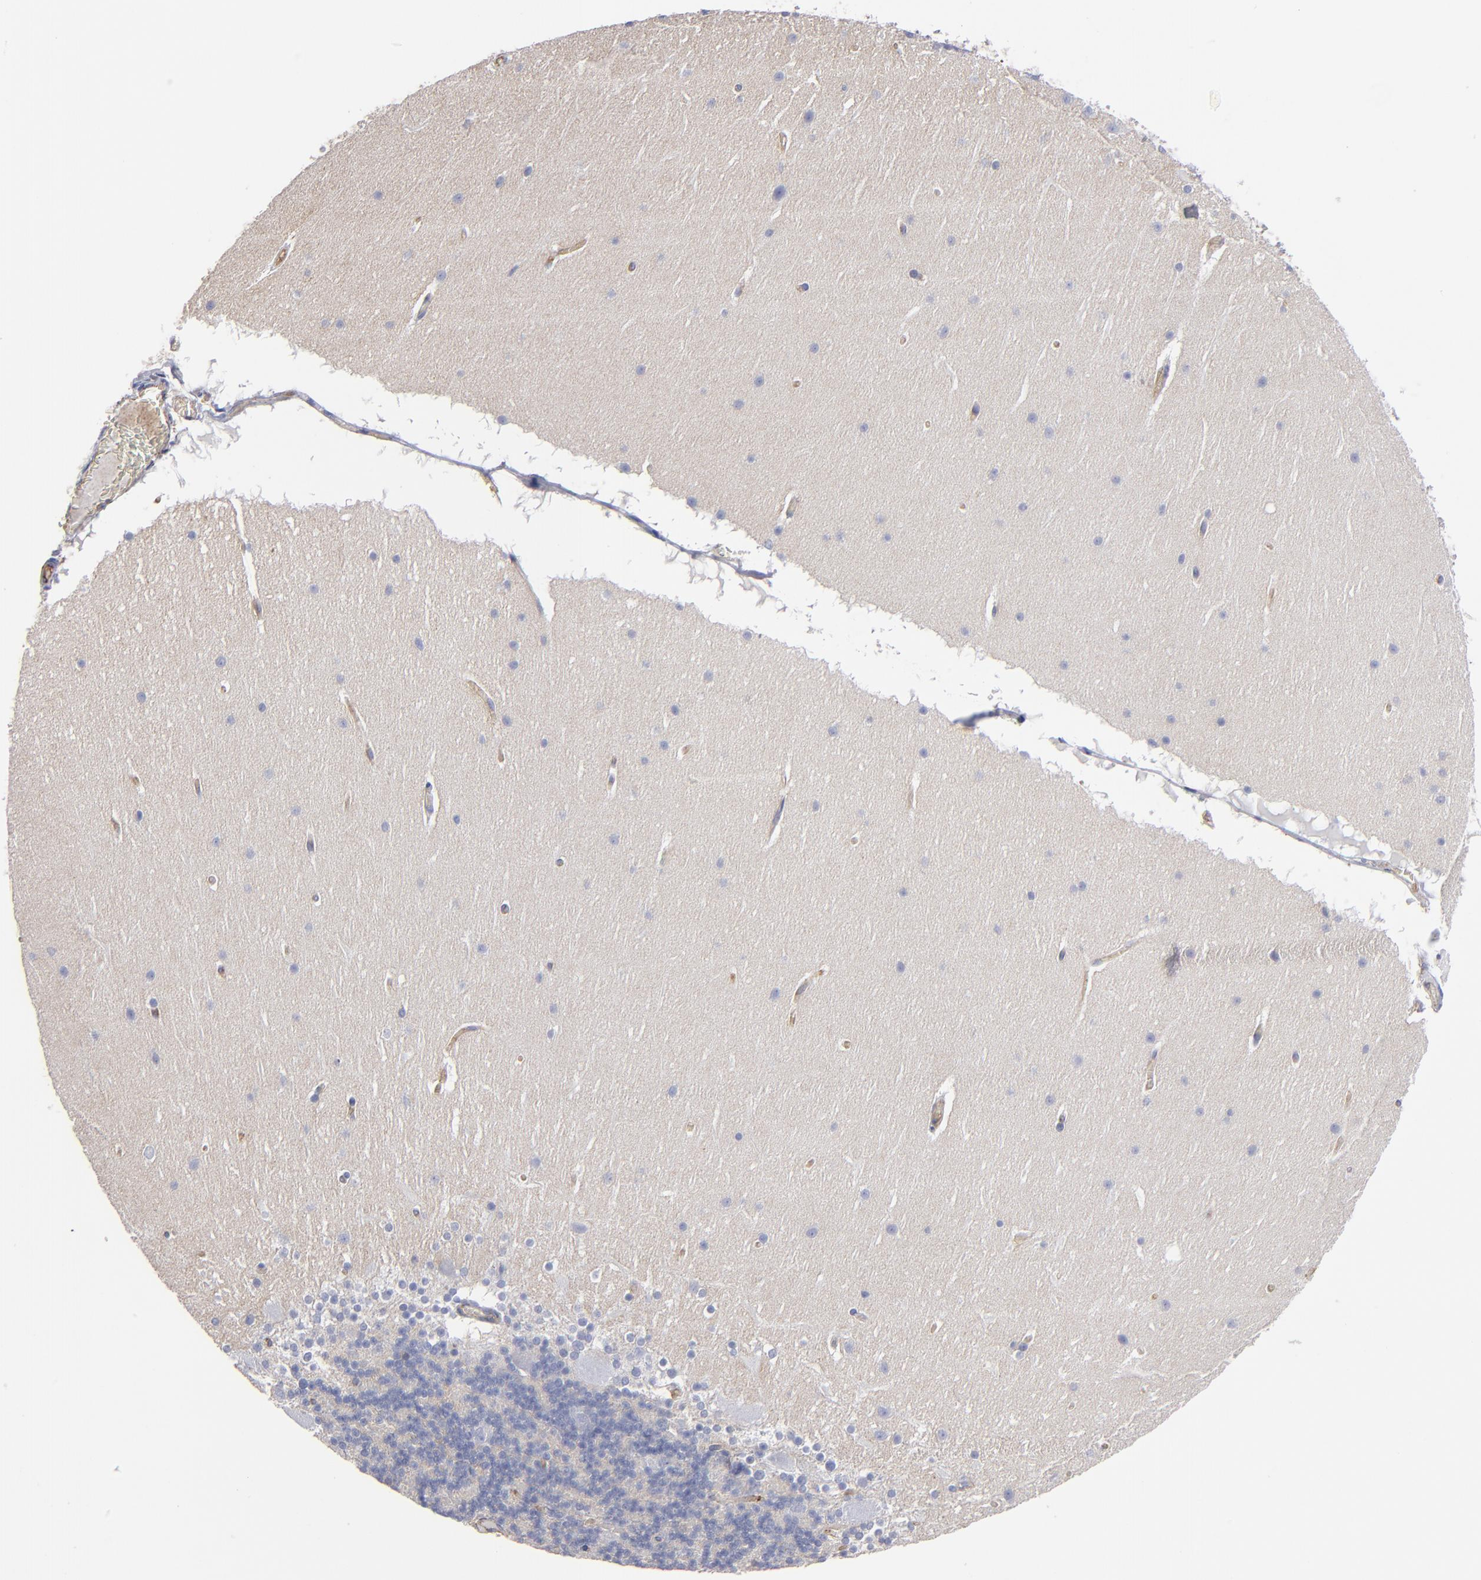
{"staining": {"intensity": "negative", "quantity": "none", "location": "none"}, "tissue": "cerebellum", "cell_type": "Cells in granular layer", "image_type": "normal", "snomed": [{"axis": "morphology", "description": "Normal tissue, NOS"}, {"axis": "topography", "description": "Cerebellum"}], "caption": "High power microscopy photomicrograph of an immunohistochemistry image of unremarkable cerebellum, revealing no significant expression in cells in granular layer.", "gene": "TM4SF1", "patient": {"sex": "female", "age": 19}}